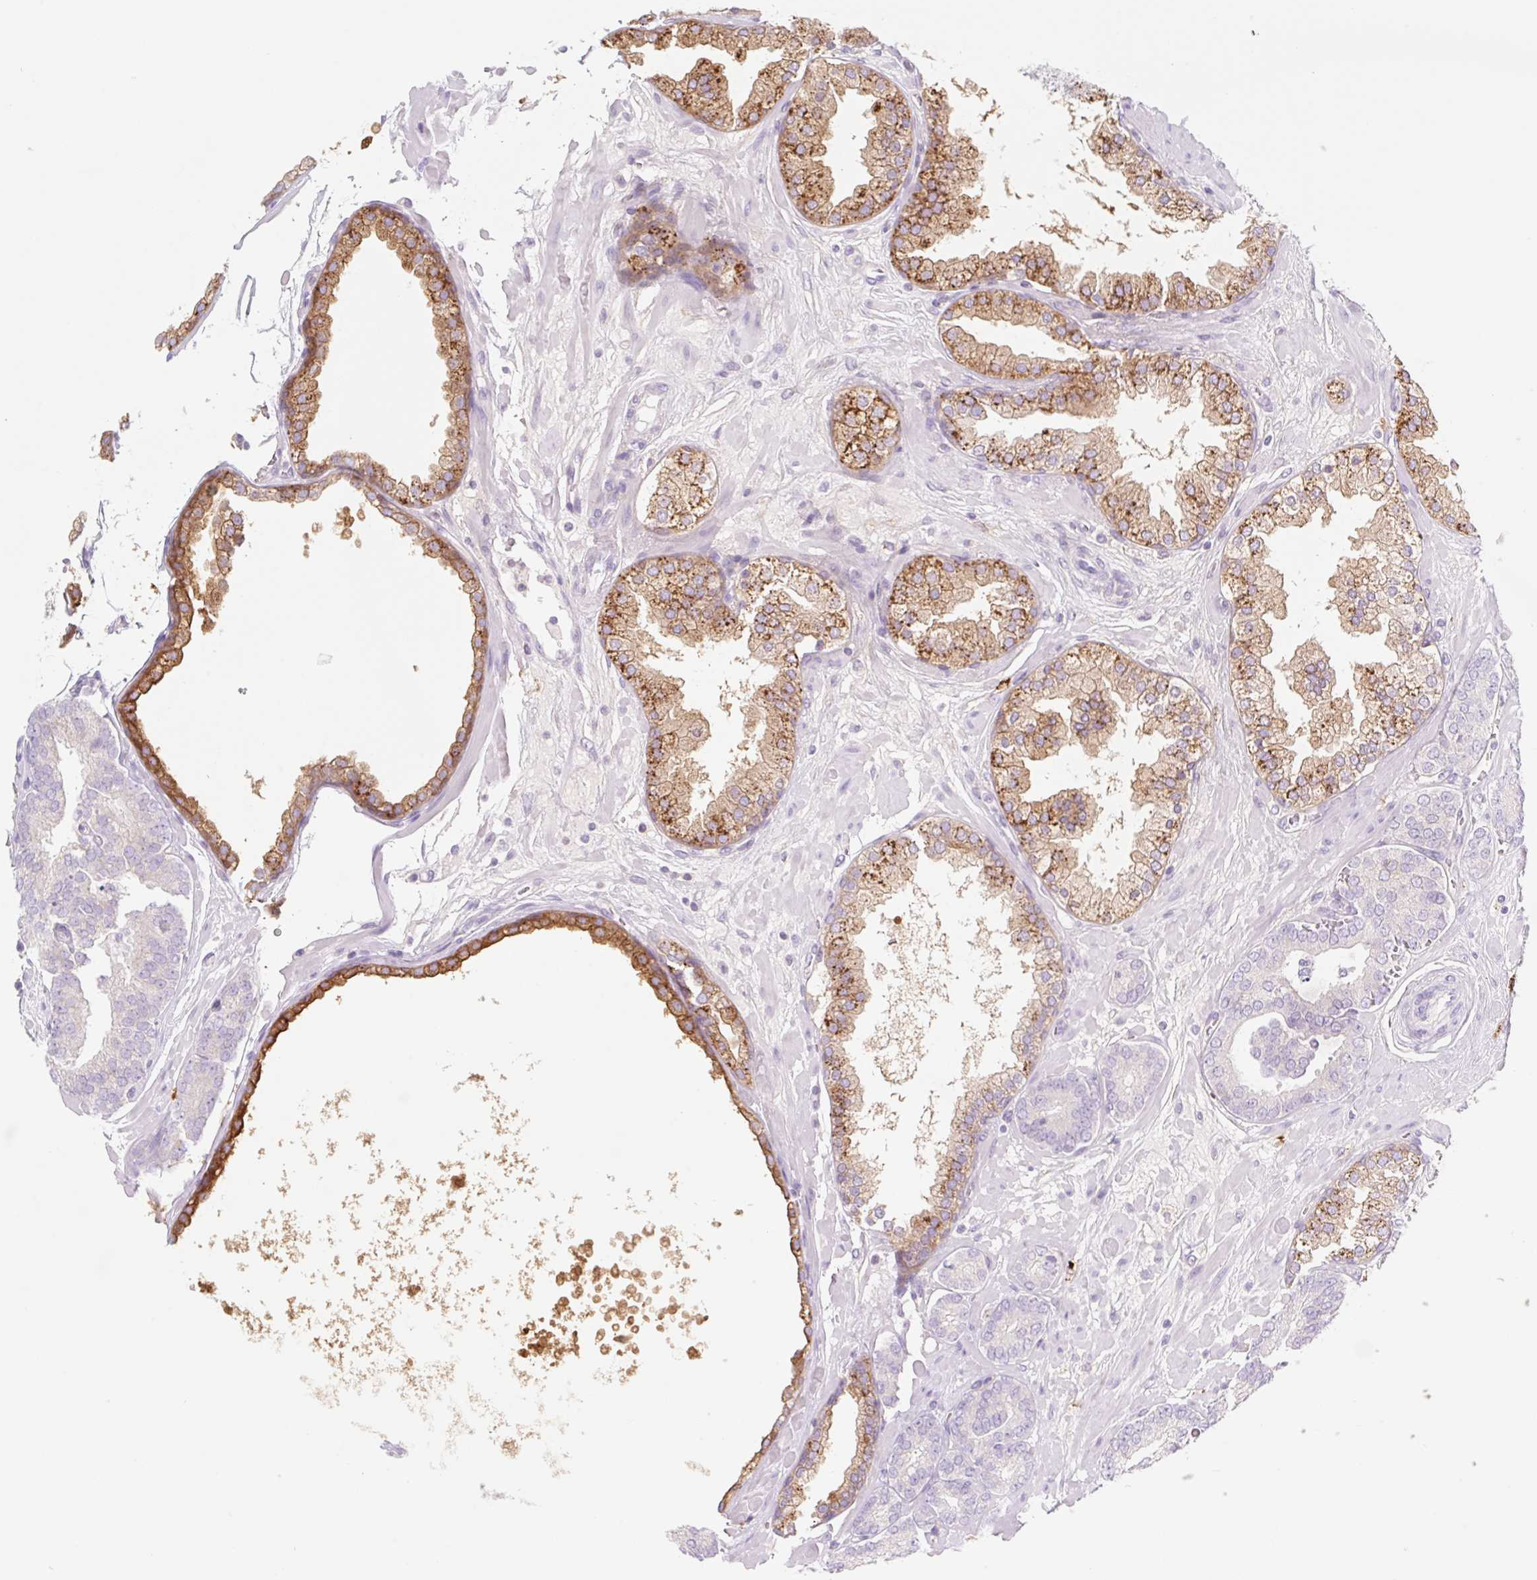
{"staining": {"intensity": "weak", "quantity": "25%-75%", "location": "cytoplasmic/membranous"}, "tissue": "prostate cancer", "cell_type": "Tumor cells", "image_type": "cancer", "snomed": [{"axis": "morphology", "description": "Adenocarcinoma, High grade"}, {"axis": "topography", "description": "Prostate"}], "caption": "A brown stain shows weak cytoplasmic/membranous positivity of a protein in human adenocarcinoma (high-grade) (prostate) tumor cells.", "gene": "LYVE1", "patient": {"sex": "male", "age": 66}}